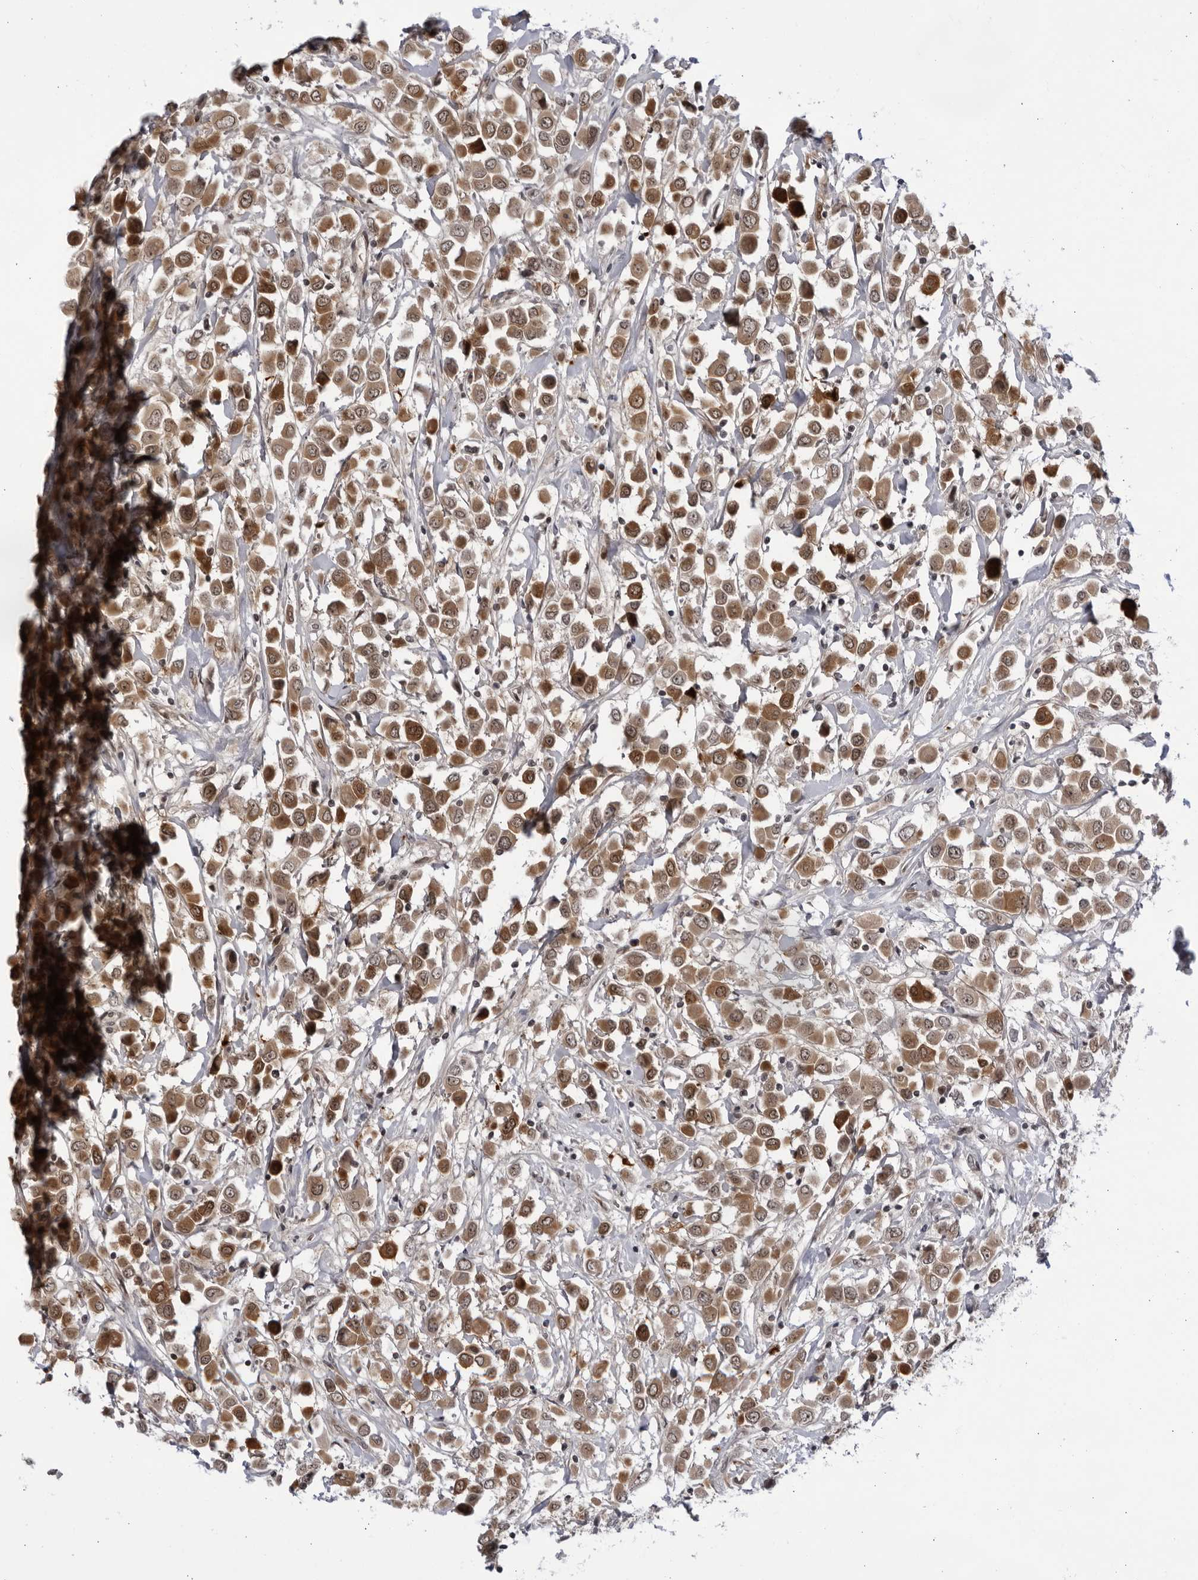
{"staining": {"intensity": "moderate", "quantity": ">75%", "location": "cytoplasmic/membranous,nuclear"}, "tissue": "breast cancer", "cell_type": "Tumor cells", "image_type": "cancer", "snomed": [{"axis": "morphology", "description": "Duct carcinoma"}, {"axis": "topography", "description": "Breast"}], "caption": "A high-resolution image shows immunohistochemistry (IHC) staining of breast cancer (infiltrating ductal carcinoma), which exhibits moderate cytoplasmic/membranous and nuclear expression in approximately >75% of tumor cells. Using DAB (brown) and hematoxylin (blue) stains, captured at high magnification using brightfield microscopy.", "gene": "ITGB3BP", "patient": {"sex": "female", "age": 61}}